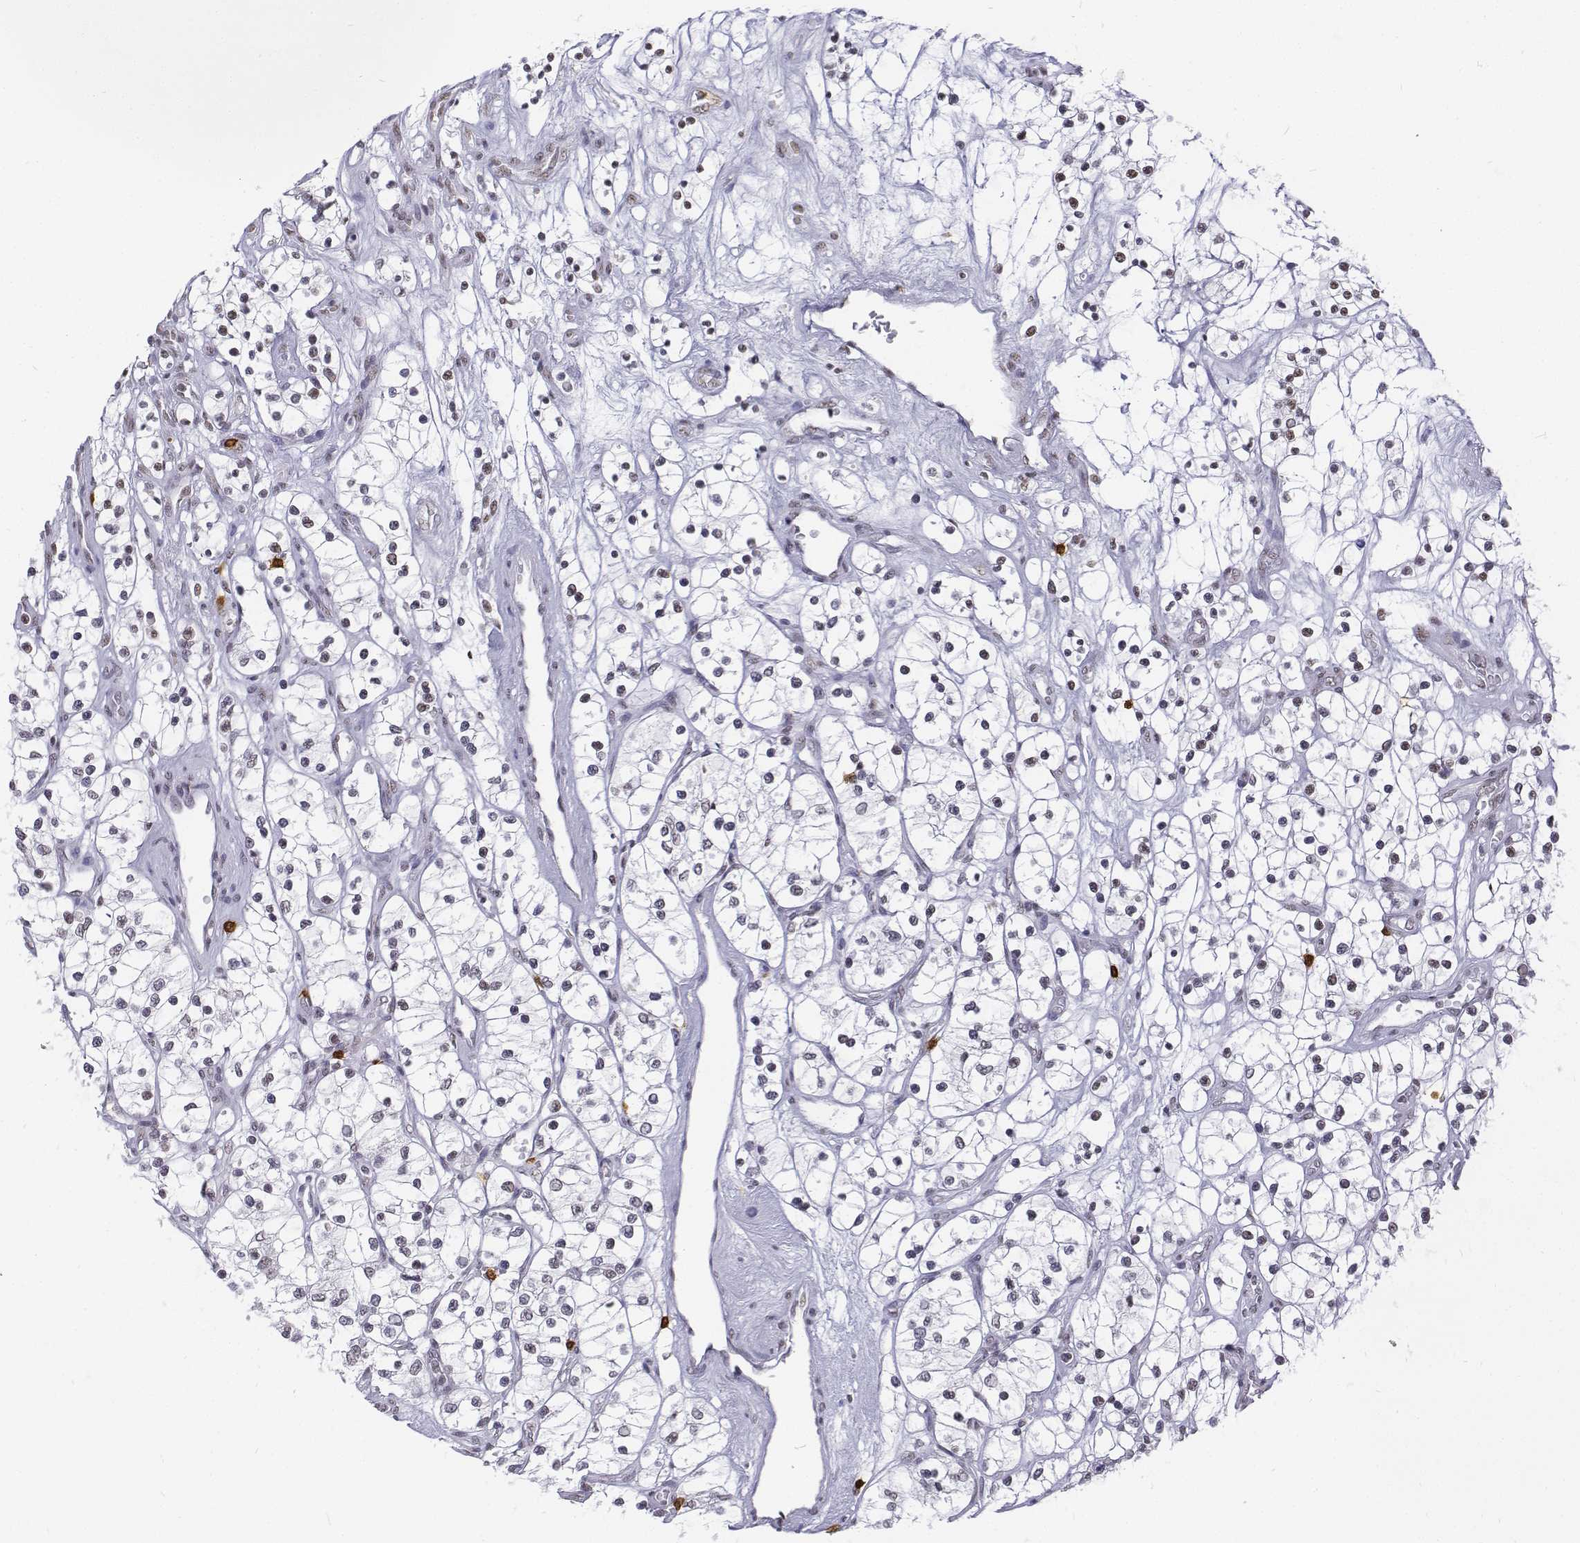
{"staining": {"intensity": "negative", "quantity": "none", "location": "none"}, "tissue": "renal cancer", "cell_type": "Tumor cells", "image_type": "cancer", "snomed": [{"axis": "morphology", "description": "Adenocarcinoma, NOS"}, {"axis": "topography", "description": "Kidney"}], "caption": "Photomicrograph shows no significant protein expression in tumor cells of renal cancer.", "gene": "CD3E", "patient": {"sex": "female", "age": 69}}